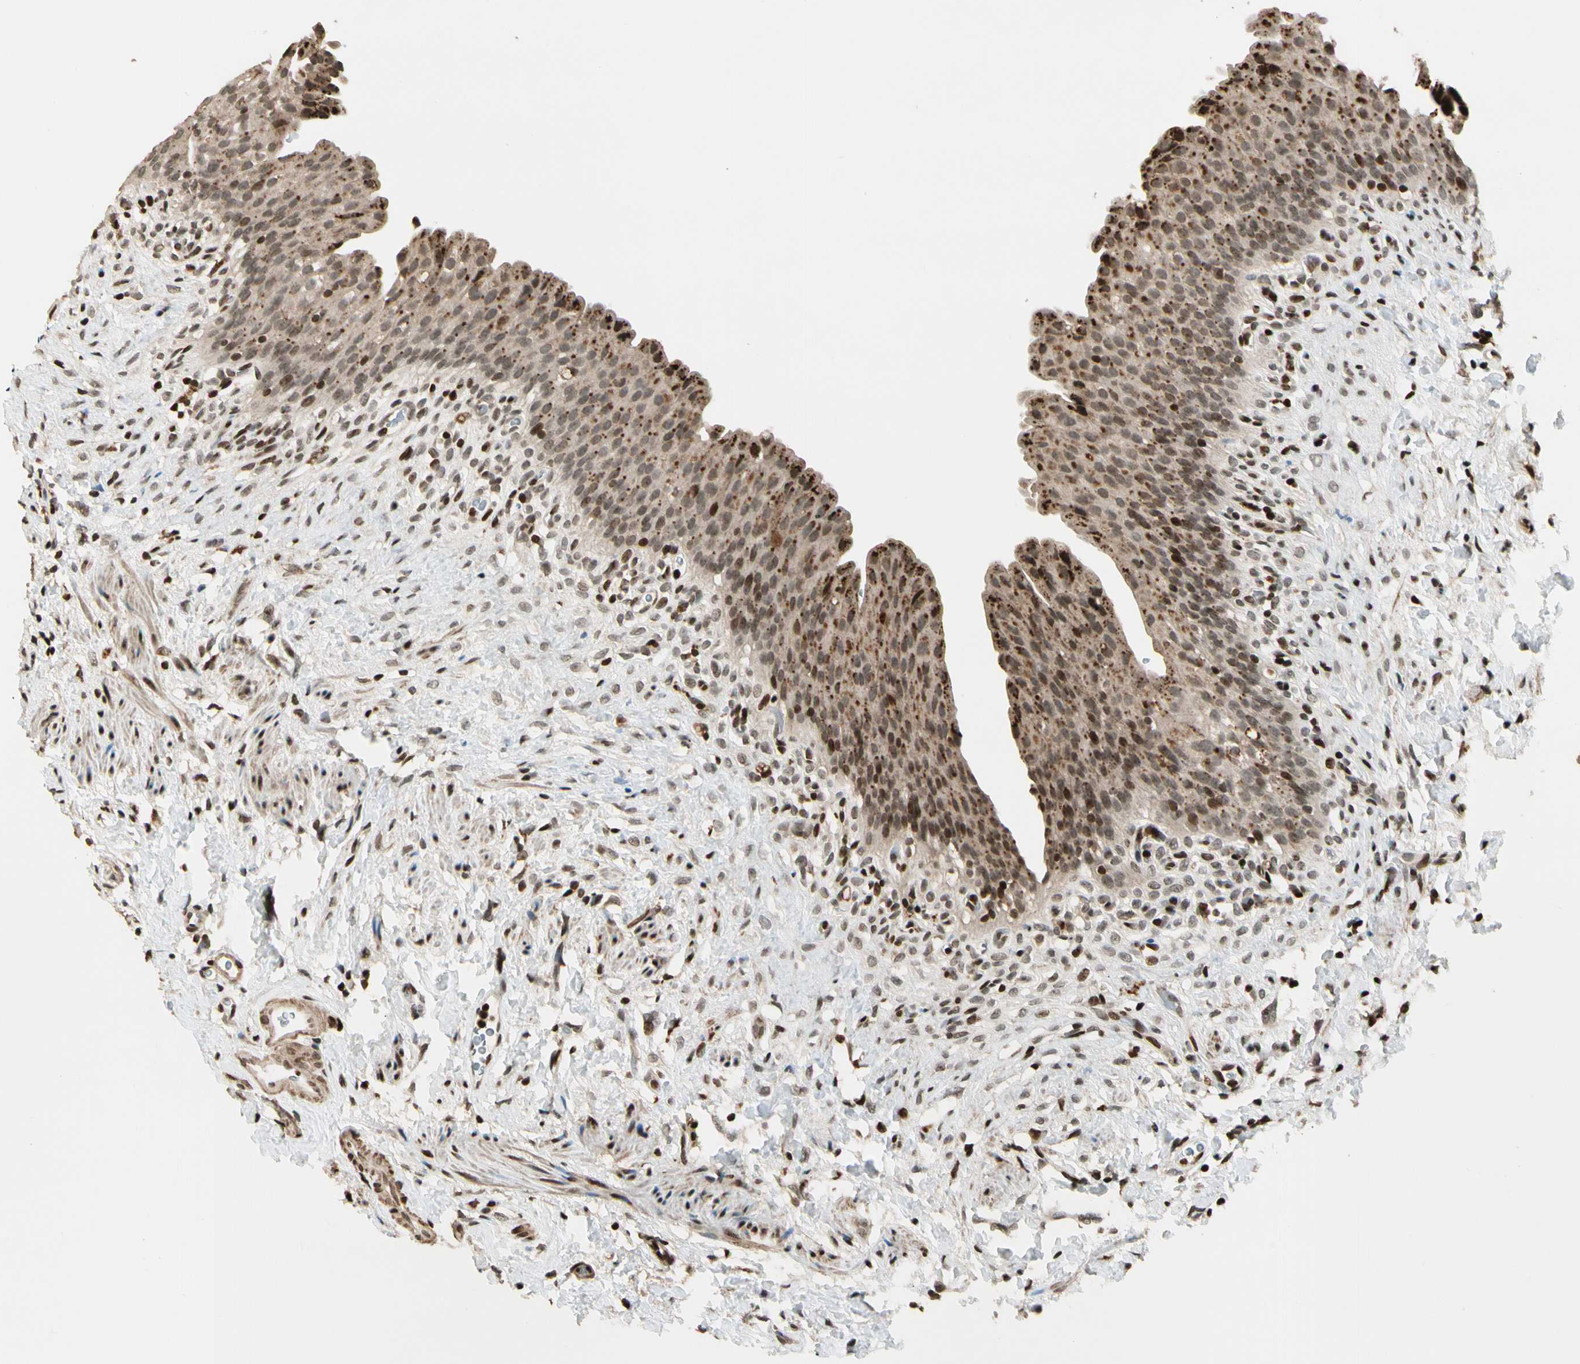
{"staining": {"intensity": "moderate", "quantity": ">75%", "location": "cytoplasmic/membranous,nuclear"}, "tissue": "urinary bladder", "cell_type": "Urothelial cells", "image_type": "normal", "snomed": [{"axis": "morphology", "description": "Normal tissue, NOS"}, {"axis": "topography", "description": "Urinary bladder"}], "caption": "The histopathology image exhibits immunohistochemical staining of benign urinary bladder. There is moderate cytoplasmic/membranous,nuclear positivity is appreciated in about >75% of urothelial cells.", "gene": "TSHZ3", "patient": {"sex": "female", "age": 79}}